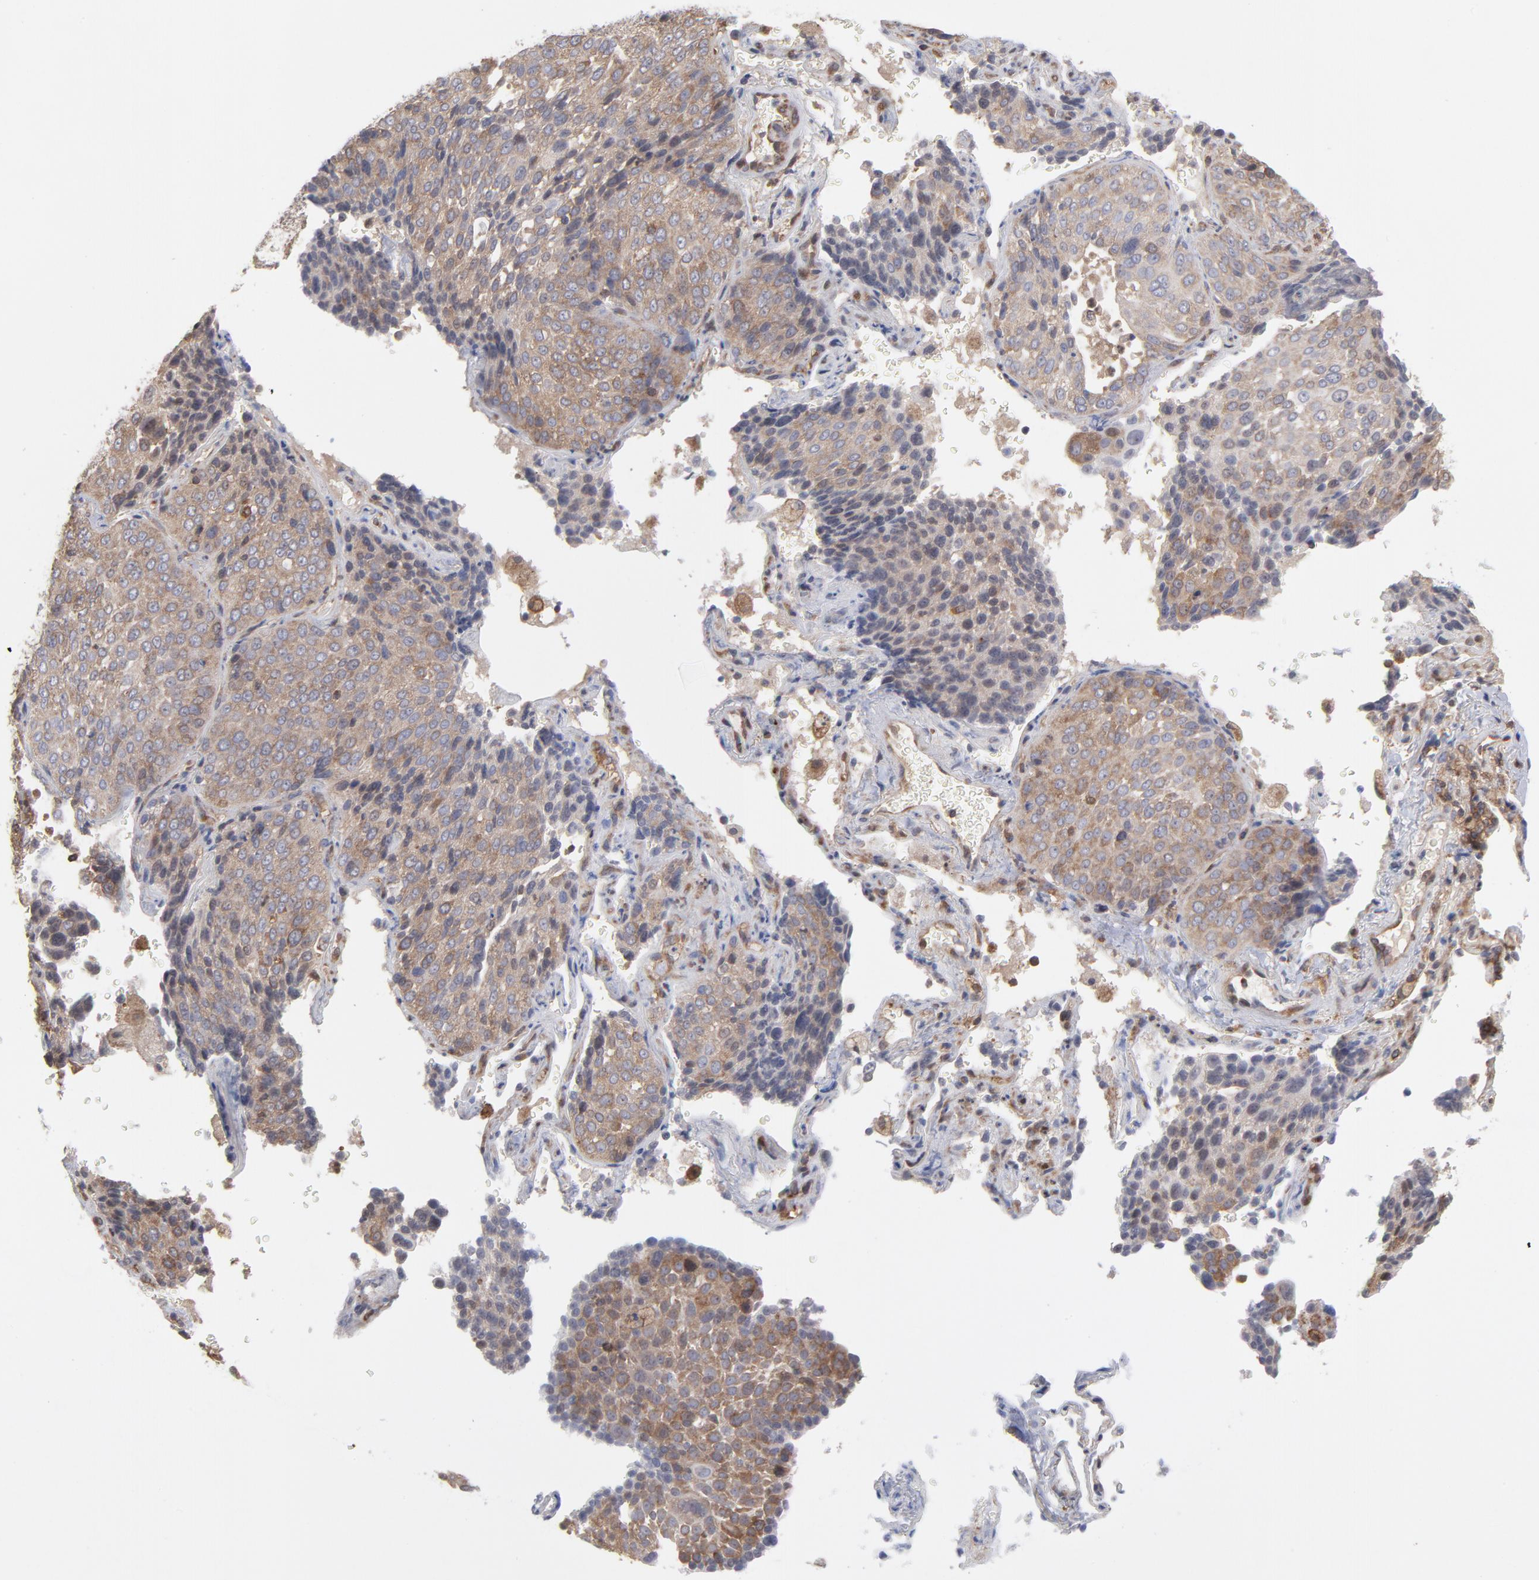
{"staining": {"intensity": "weak", "quantity": "25%-75%", "location": "cytoplasmic/membranous"}, "tissue": "lung cancer", "cell_type": "Tumor cells", "image_type": "cancer", "snomed": [{"axis": "morphology", "description": "Squamous cell carcinoma, NOS"}, {"axis": "topography", "description": "Lung"}], "caption": "A brown stain highlights weak cytoplasmic/membranous expression of a protein in human lung squamous cell carcinoma tumor cells. (Brightfield microscopy of DAB IHC at high magnification).", "gene": "MAPRE1", "patient": {"sex": "male", "age": 54}}